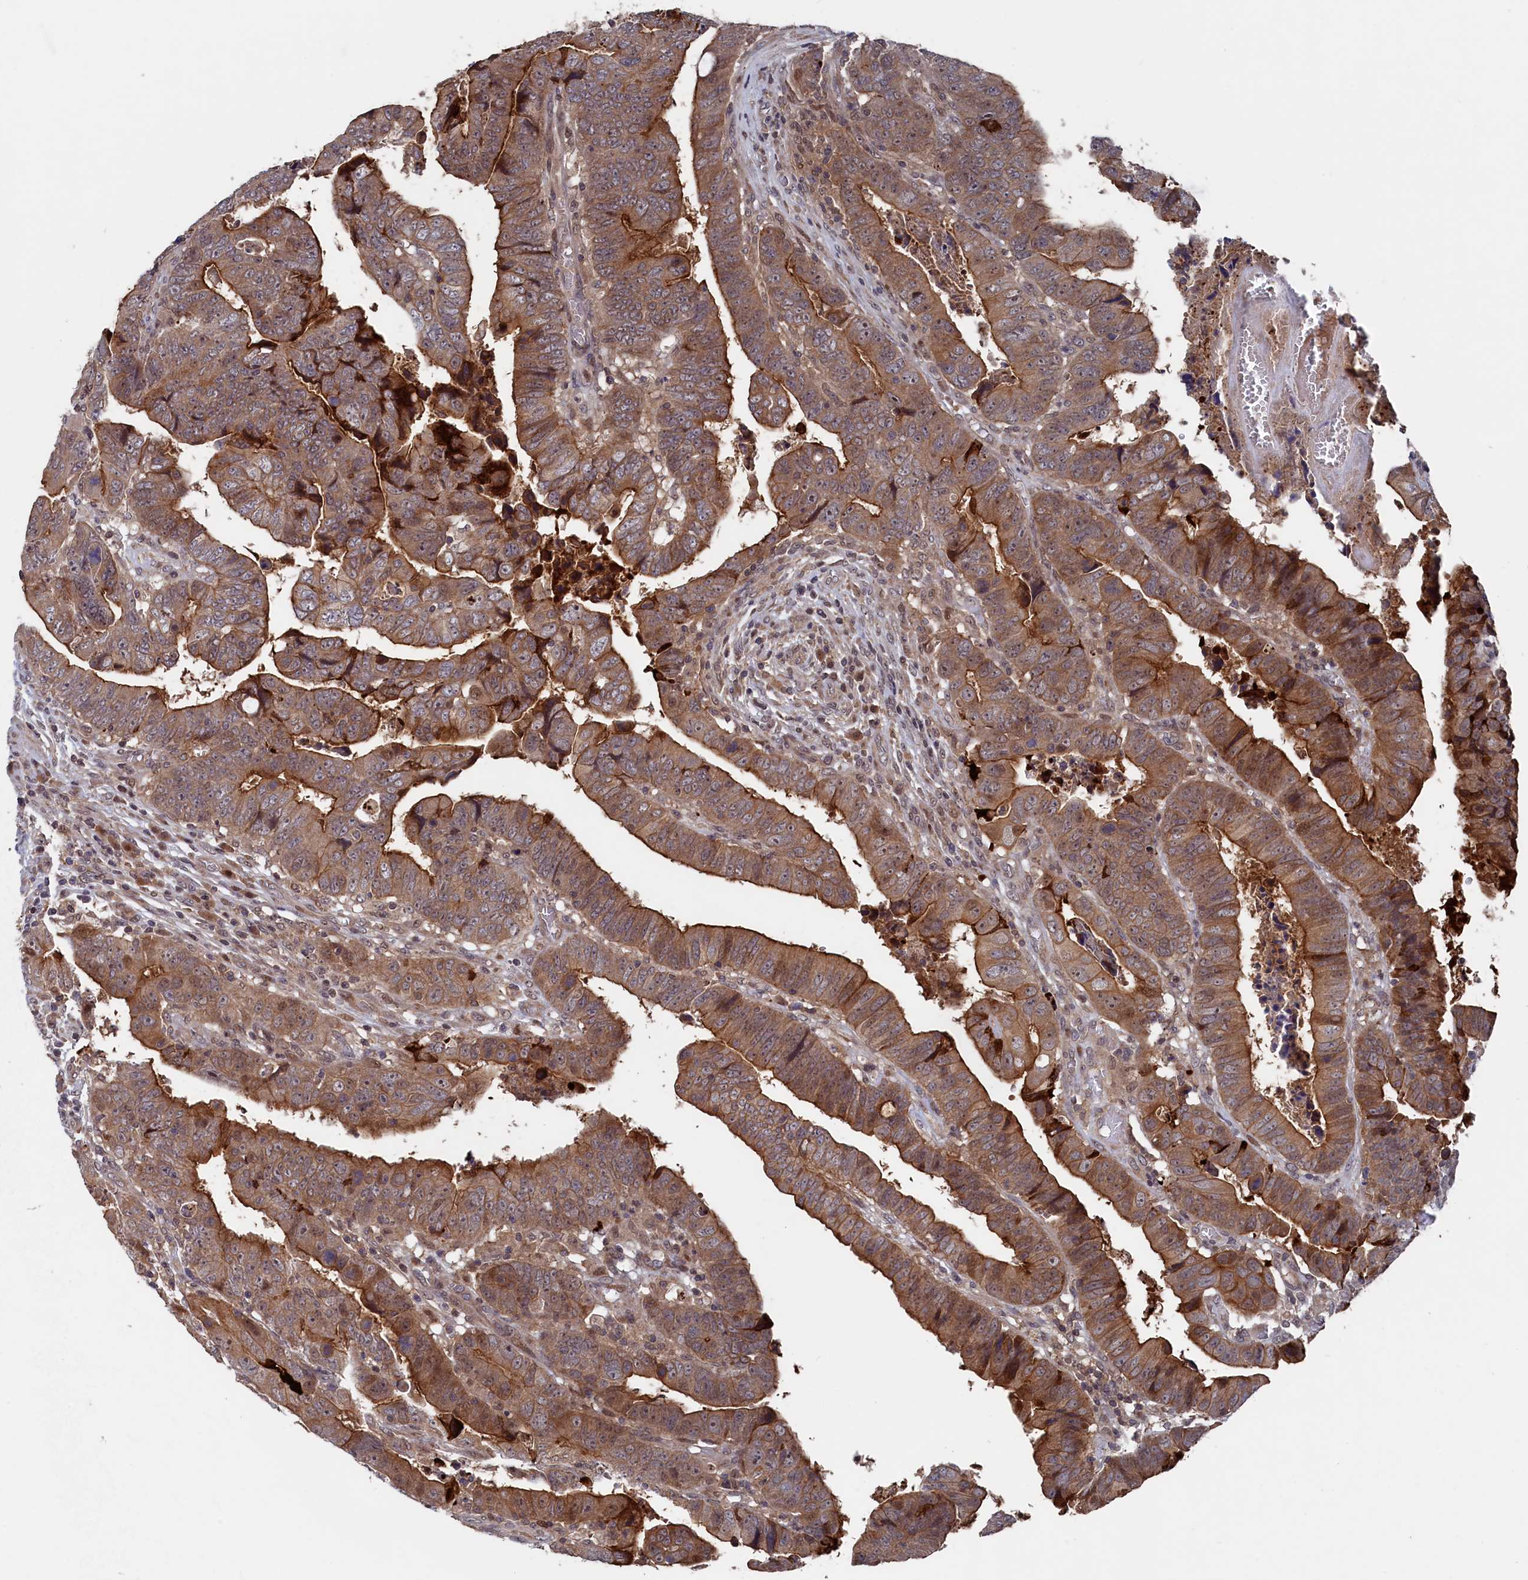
{"staining": {"intensity": "moderate", "quantity": ">75%", "location": "cytoplasmic/membranous"}, "tissue": "colorectal cancer", "cell_type": "Tumor cells", "image_type": "cancer", "snomed": [{"axis": "morphology", "description": "Normal tissue, NOS"}, {"axis": "morphology", "description": "Adenocarcinoma, NOS"}, {"axis": "topography", "description": "Rectum"}], "caption": "Colorectal adenocarcinoma stained with a brown dye displays moderate cytoplasmic/membranous positive positivity in about >75% of tumor cells.", "gene": "TMC5", "patient": {"sex": "female", "age": 65}}